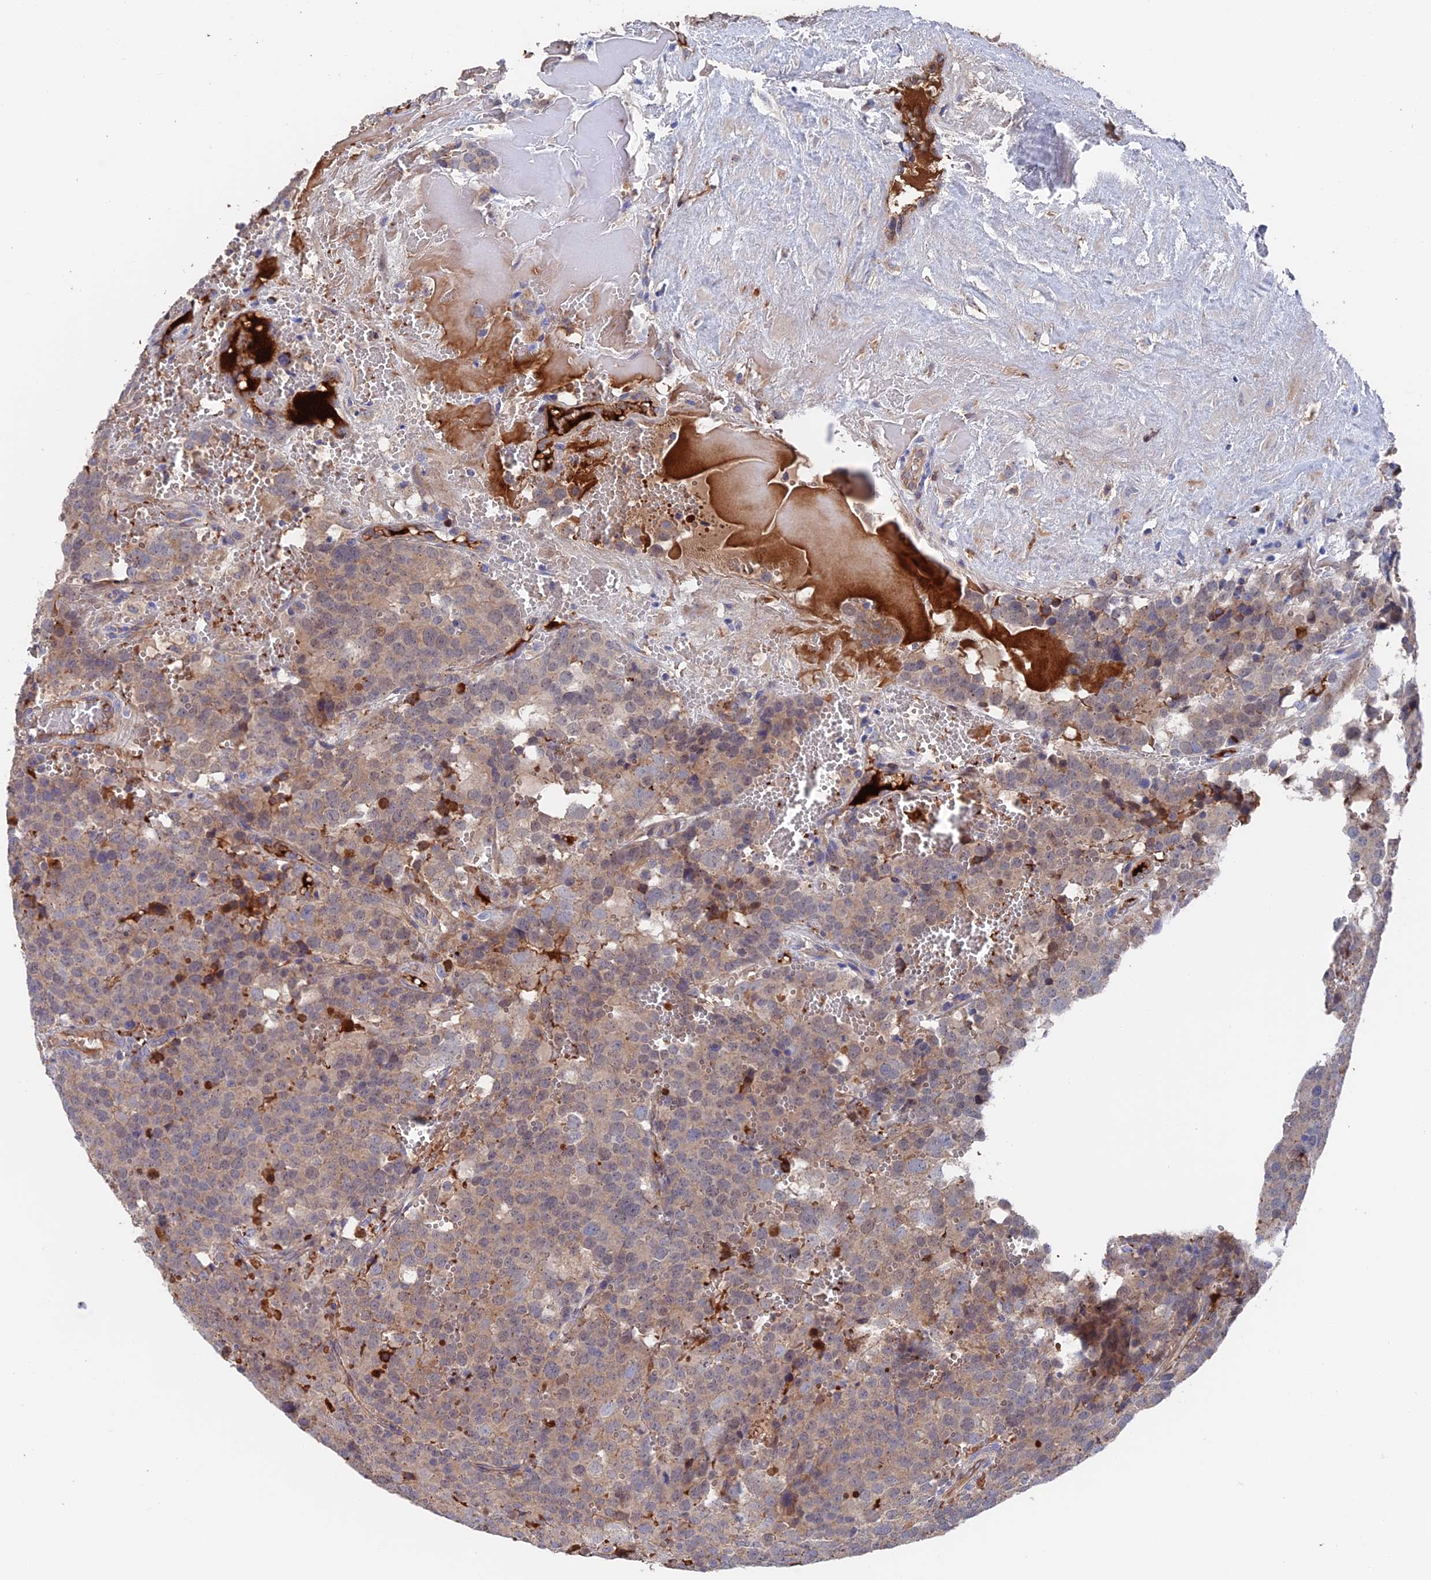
{"staining": {"intensity": "weak", "quantity": ">75%", "location": "cytoplasmic/membranous"}, "tissue": "testis cancer", "cell_type": "Tumor cells", "image_type": "cancer", "snomed": [{"axis": "morphology", "description": "Seminoma, NOS"}, {"axis": "topography", "description": "Testis"}], "caption": "Seminoma (testis) was stained to show a protein in brown. There is low levels of weak cytoplasmic/membranous expression in about >75% of tumor cells.", "gene": "HPF1", "patient": {"sex": "male", "age": 71}}